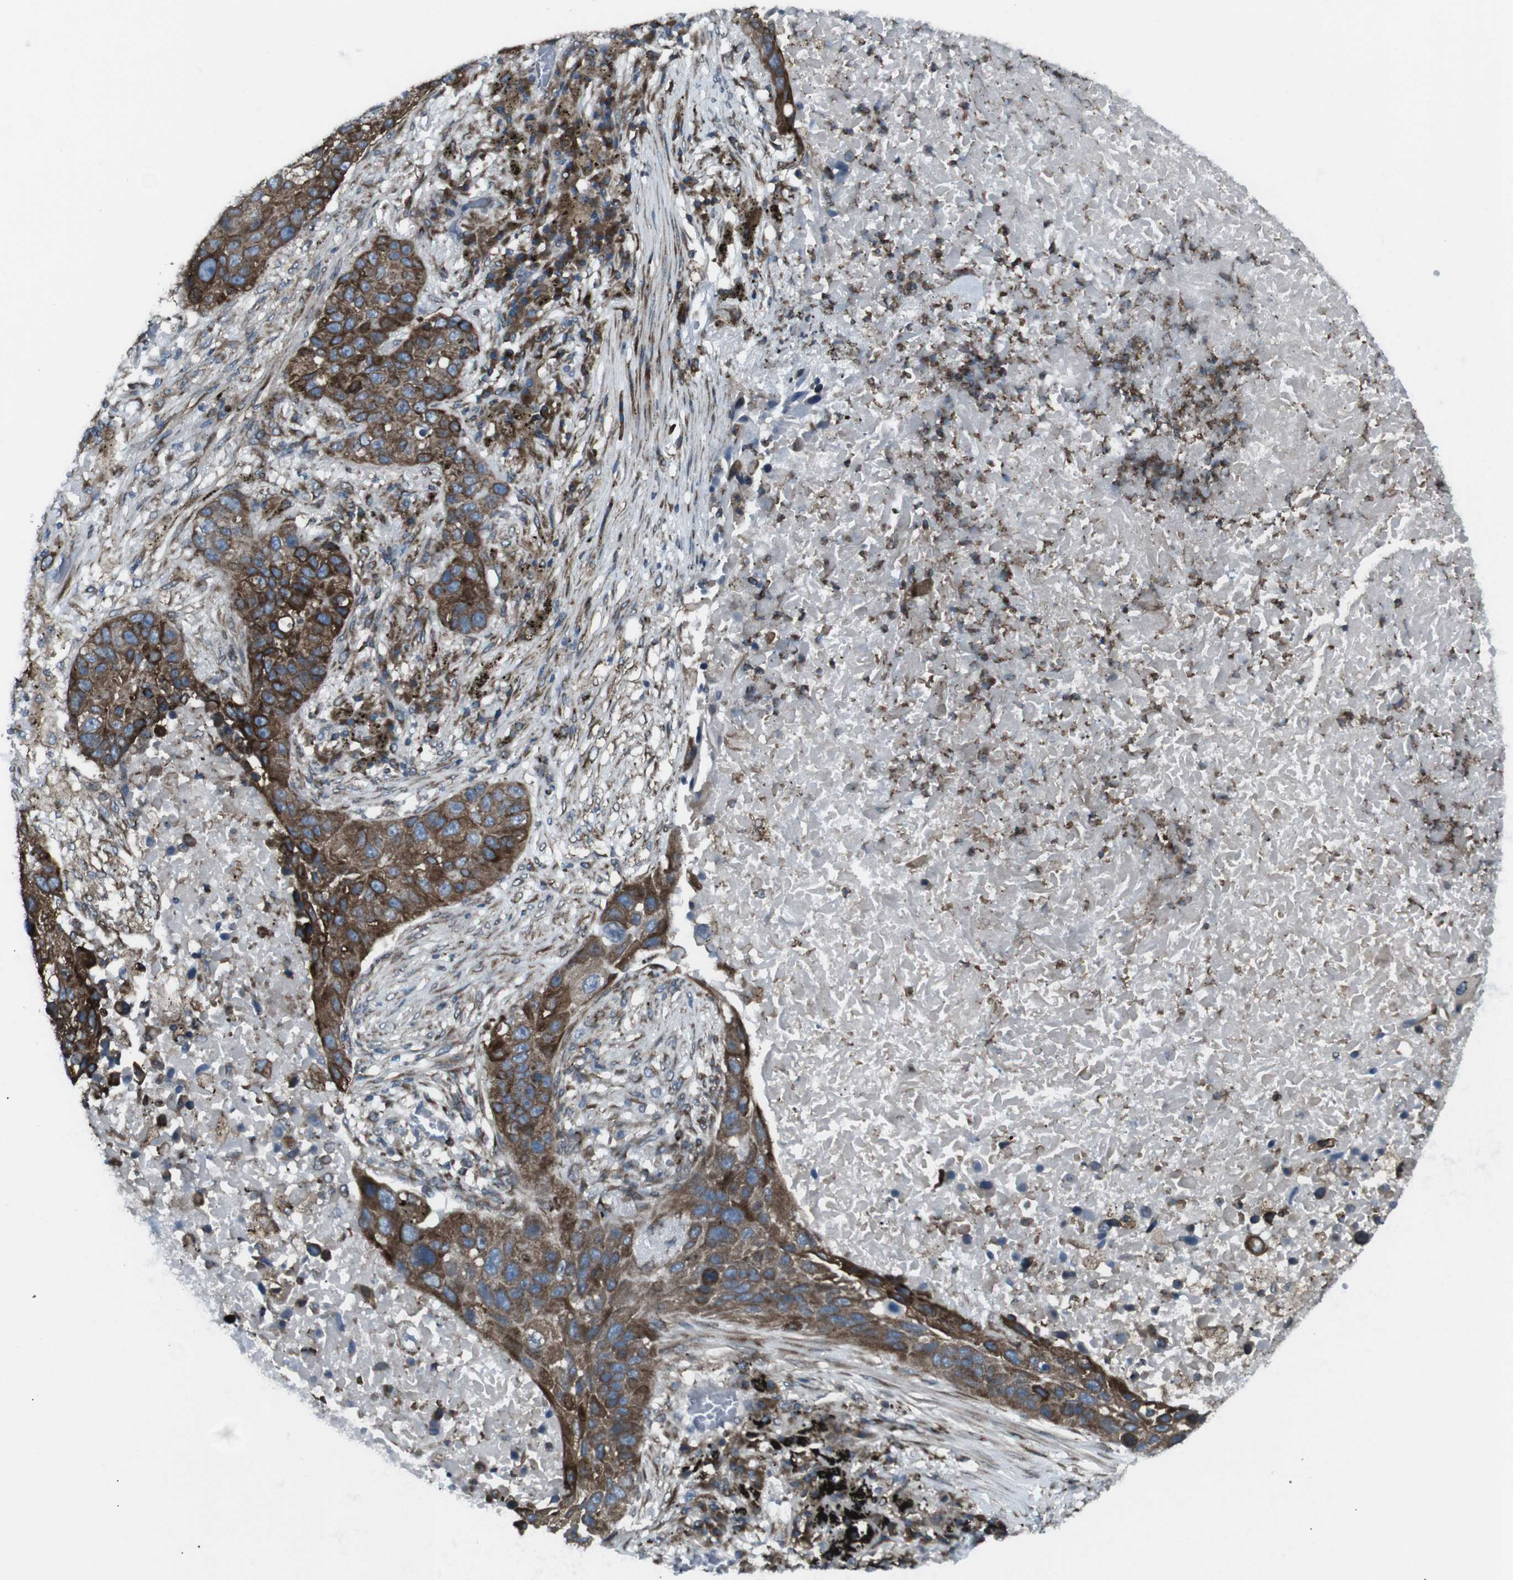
{"staining": {"intensity": "moderate", "quantity": ">75%", "location": "cytoplasmic/membranous"}, "tissue": "lung cancer", "cell_type": "Tumor cells", "image_type": "cancer", "snomed": [{"axis": "morphology", "description": "Squamous cell carcinoma, NOS"}, {"axis": "topography", "description": "Lung"}], "caption": "Lung cancer (squamous cell carcinoma) tissue reveals moderate cytoplasmic/membranous staining in about >75% of tumor cells (Stains: DAB (3,3'-diaminobenzidine) in brown, nuclei in blue, Microscopy: brightfield microscopy at high magnification).", "gene": "LNPK", "patient": {"sex": "male", "age": 57}}